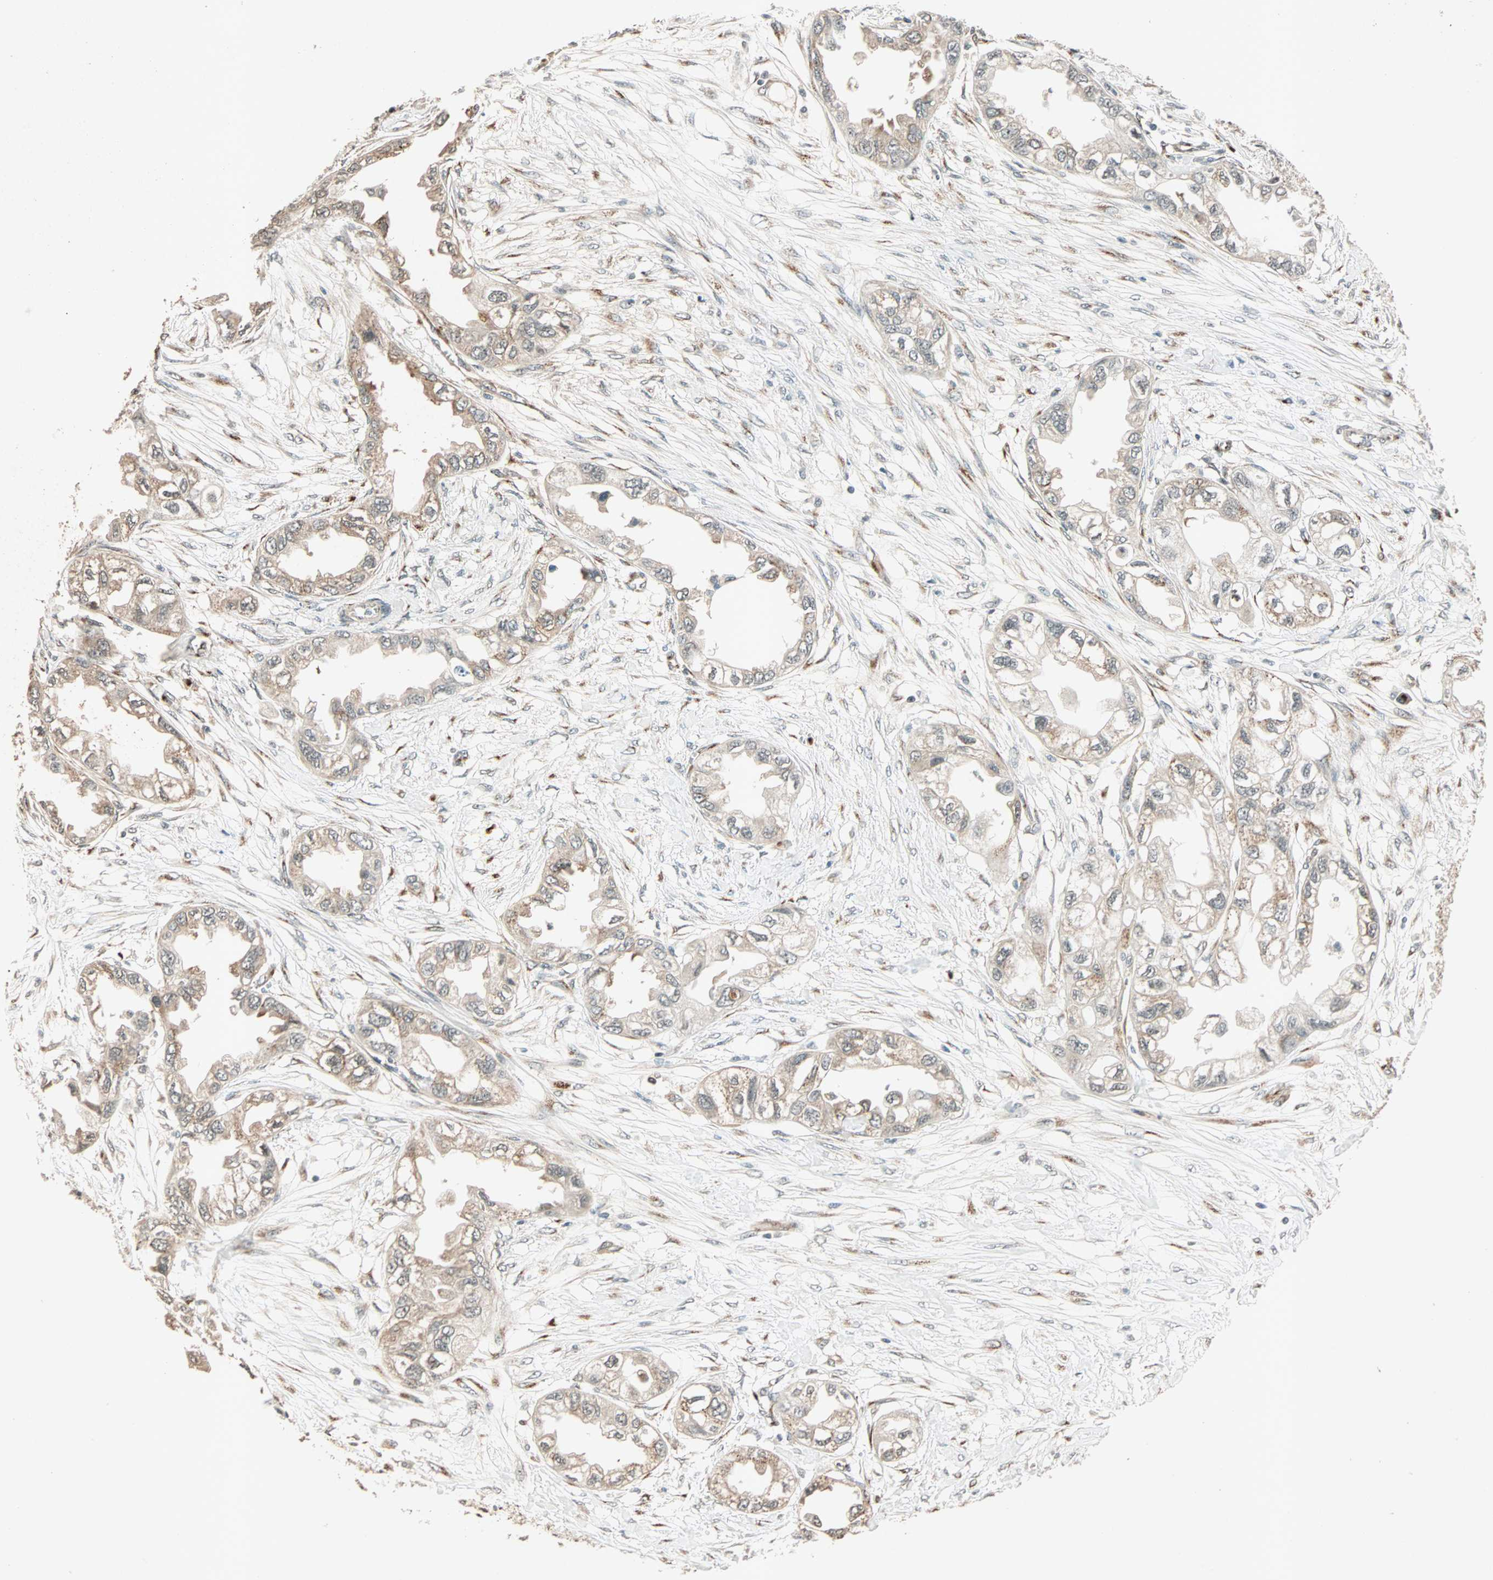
{"staining": {"intensity": "weak", "quantity": "25%-75%", "location": "cytoplasmic/membranous"}, "tissue": "endometrial cancer", "cell_type": "Tumor cells", "image_type": "cancer", "snomed": [{"axis": "morphology", "description": "Adenocarcinoma, NOS"}, {"axis": "topography", "description": "Endometrium"}], "caption": "Human endometrial cancer stained with a protein marker shows weak staining in tumor cells.", "gene": "PRDM2", "patient": {"sex": "female", "age": 67}}